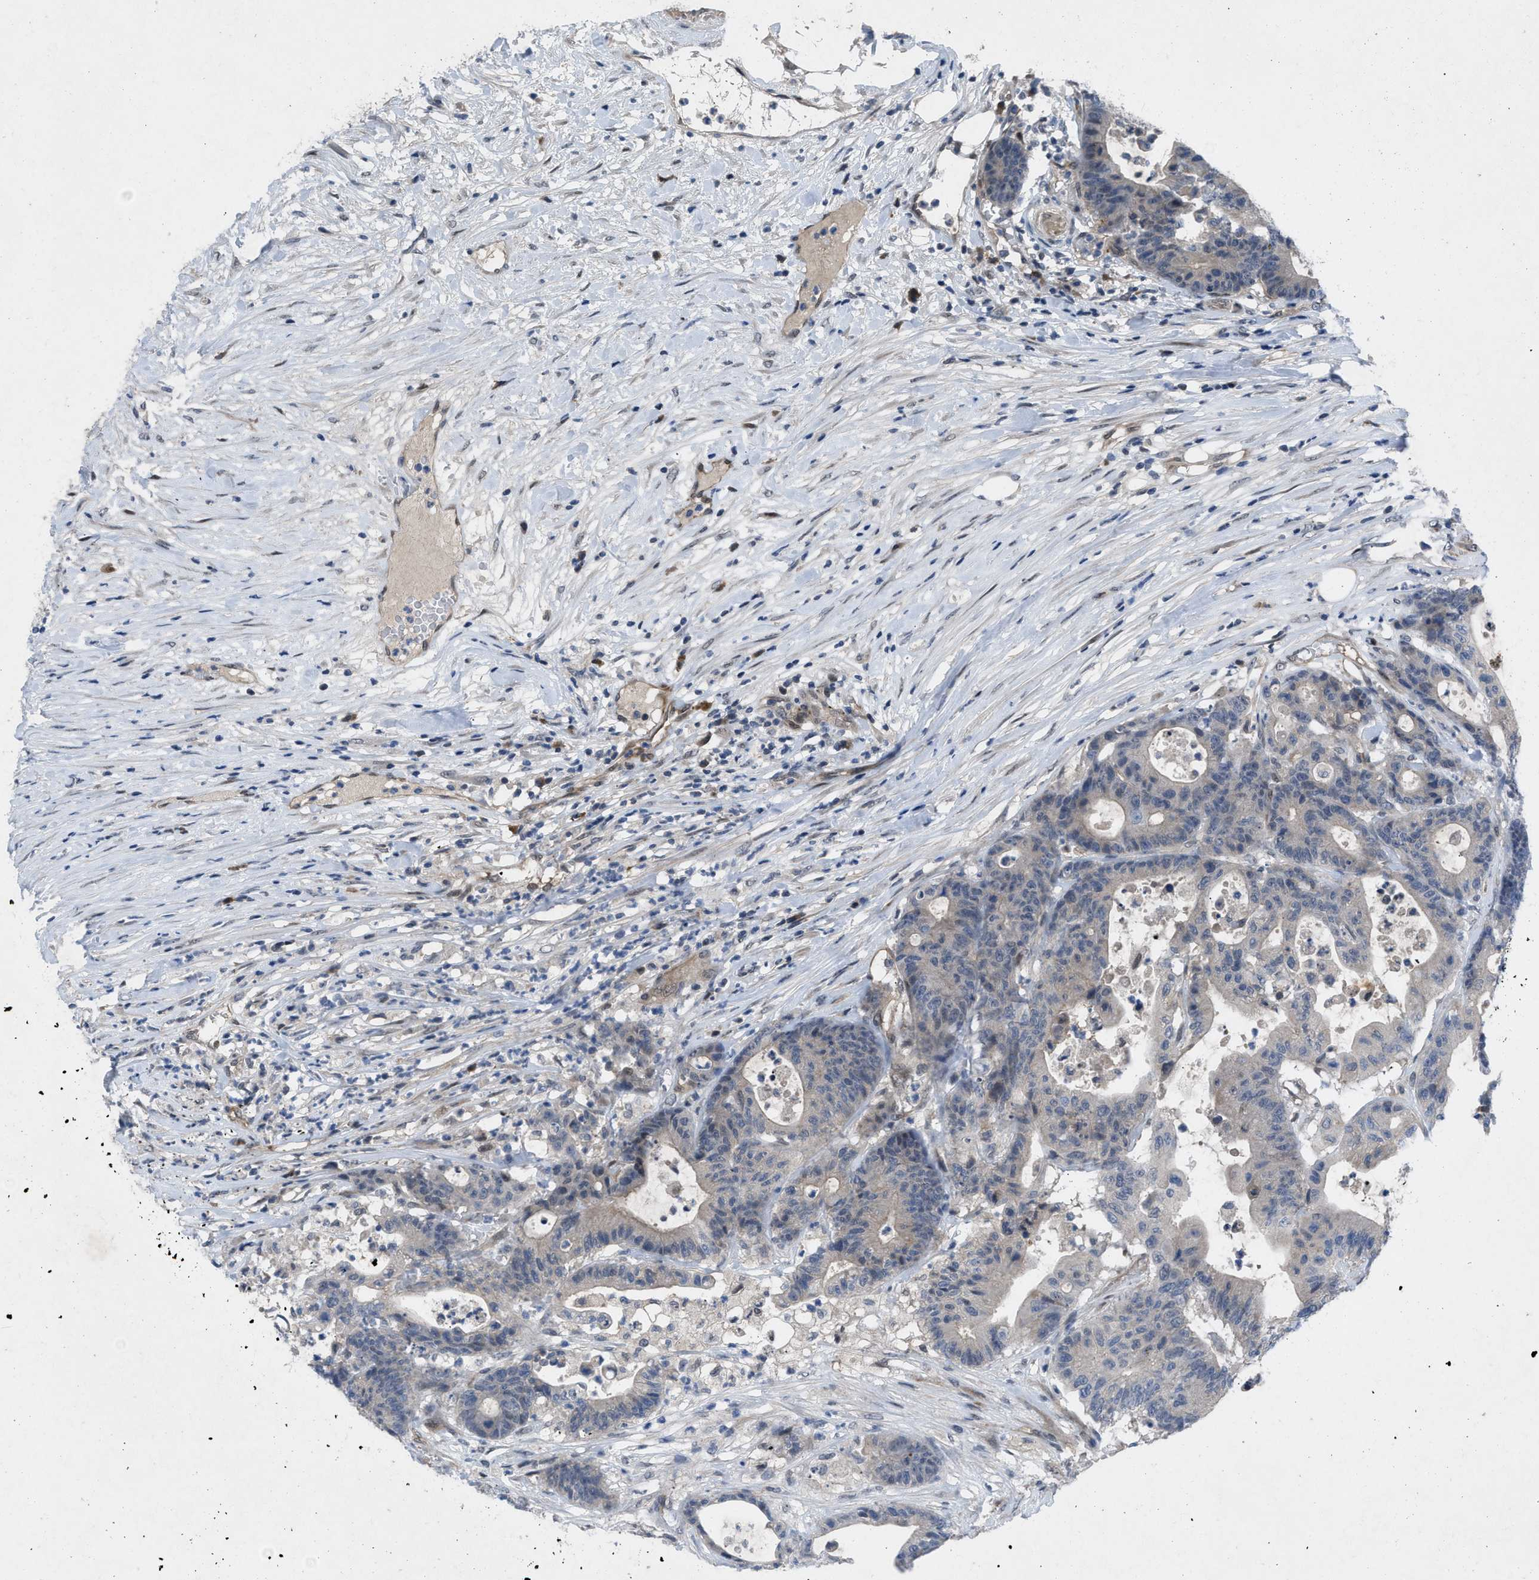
{"staining": {"intensity": "negative", "quantity": "none", "location": "none"}, "tissue": "colorectal cancer", "cell_type": "Tumor cells", "image_type": "cancer", "snomed": [{"axis": "morphology", "description": "Adenocarcinoma, NOS"}, {"axis": "topography", "description": "Colon"}], "caption": "This is an immunohistochemistry histopathology image of colorectal cancer (adenocarcinoma). There is no positivity in tumor cells.", "gene": "IL17RE", "patient": {"sex": "female", "age": 84}}